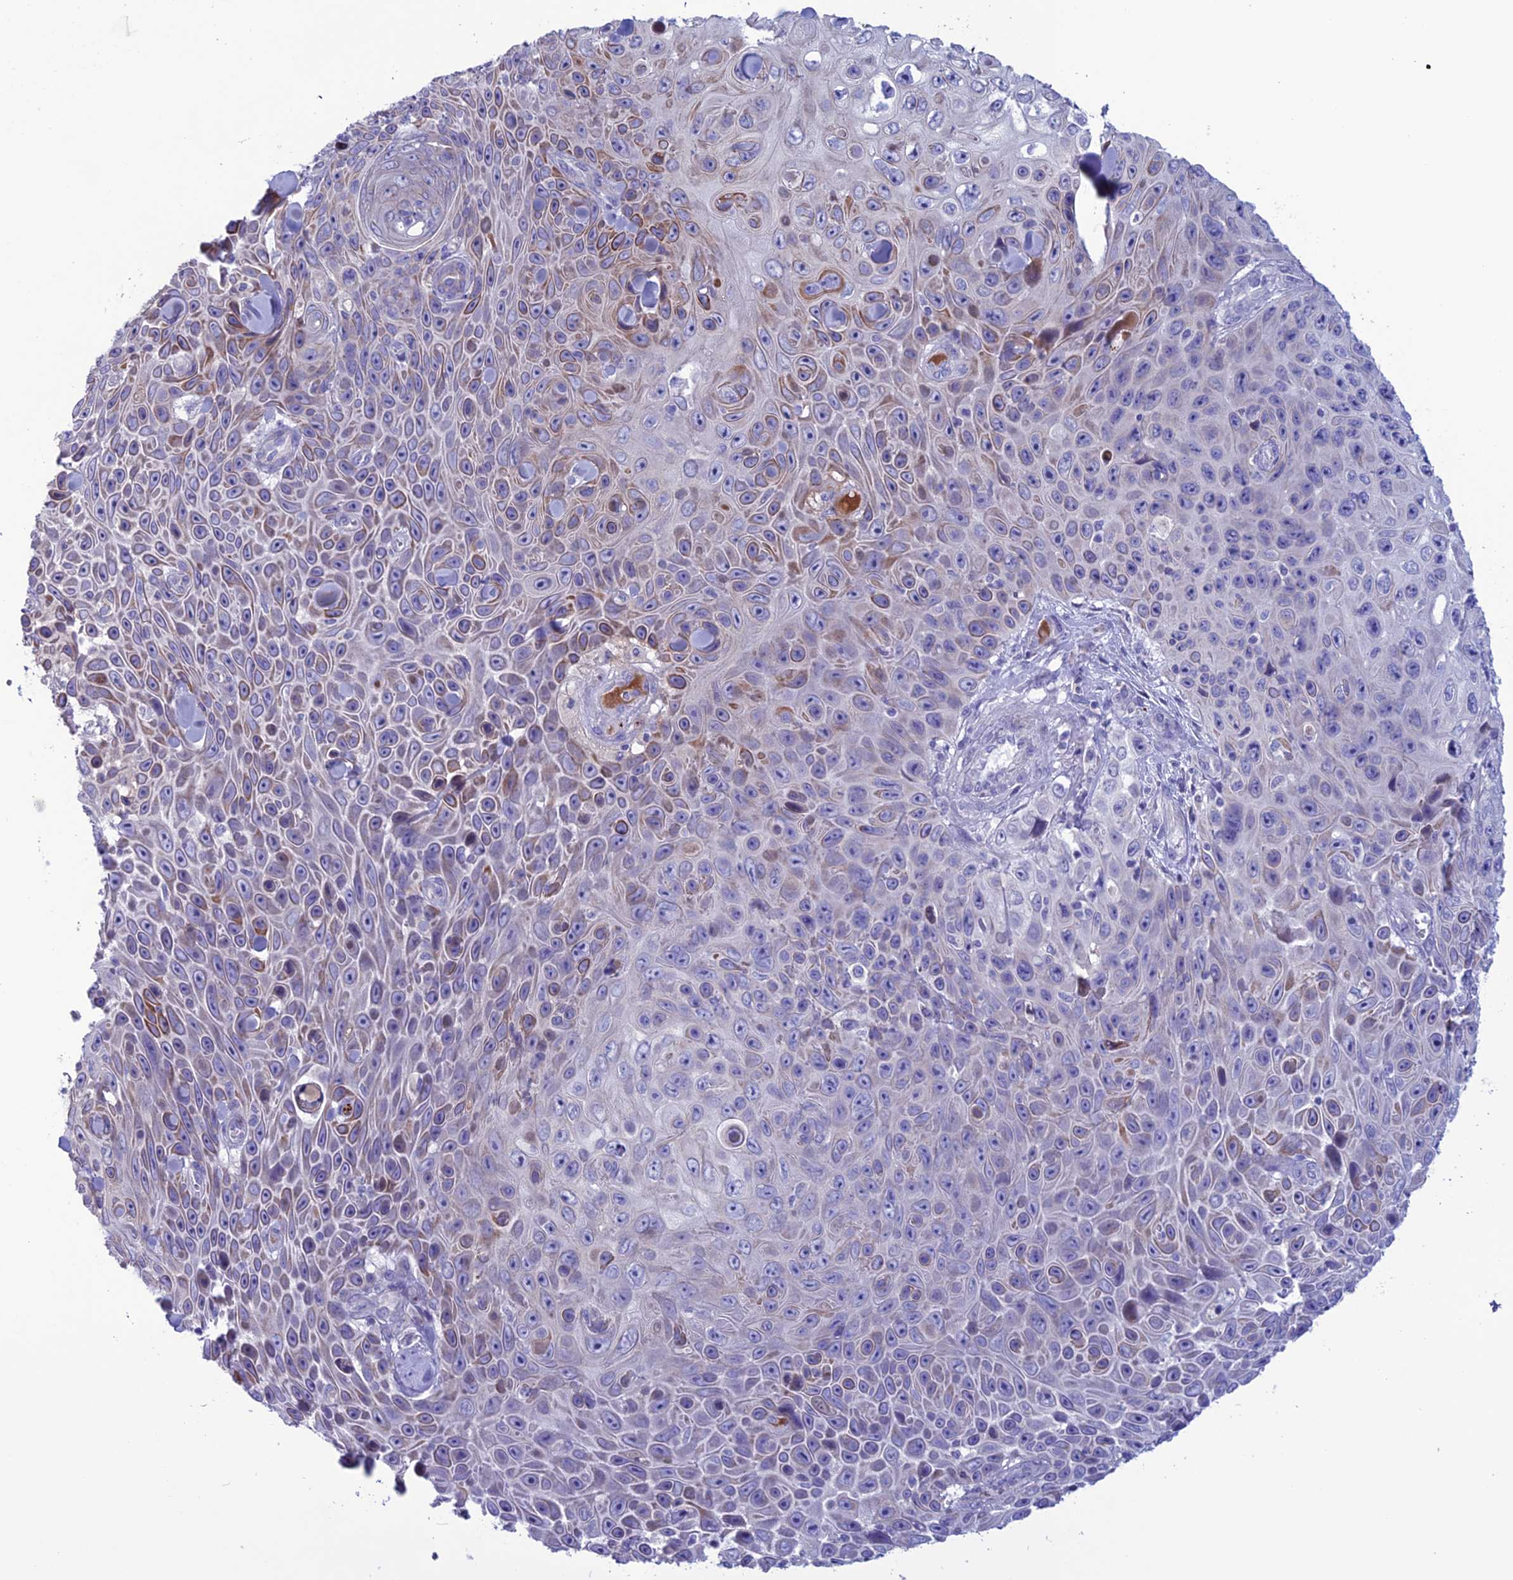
{"staining": {"intensity": "moderate", "quantity": ">75%", "location": "cytoplasmic/membranous"}, "tissue": "skin cancer", "cell_type": "Tumor cells", "image_type": "cancer", "snomed": [{"axis": "morphology", "description": "Squamous cell carcinoma, NOS"}, {"axis": "topography", "description": "Skin"}], "caption": "An image of human skin cancer stained for a protein shows moderate cytoplasmic/membranous brown staining in tumor cells. (Brightfield microscopy of DAB IHC at high magnification).", "gene": "C21orf140", "patient": {"sex": "male", "age": 82}}